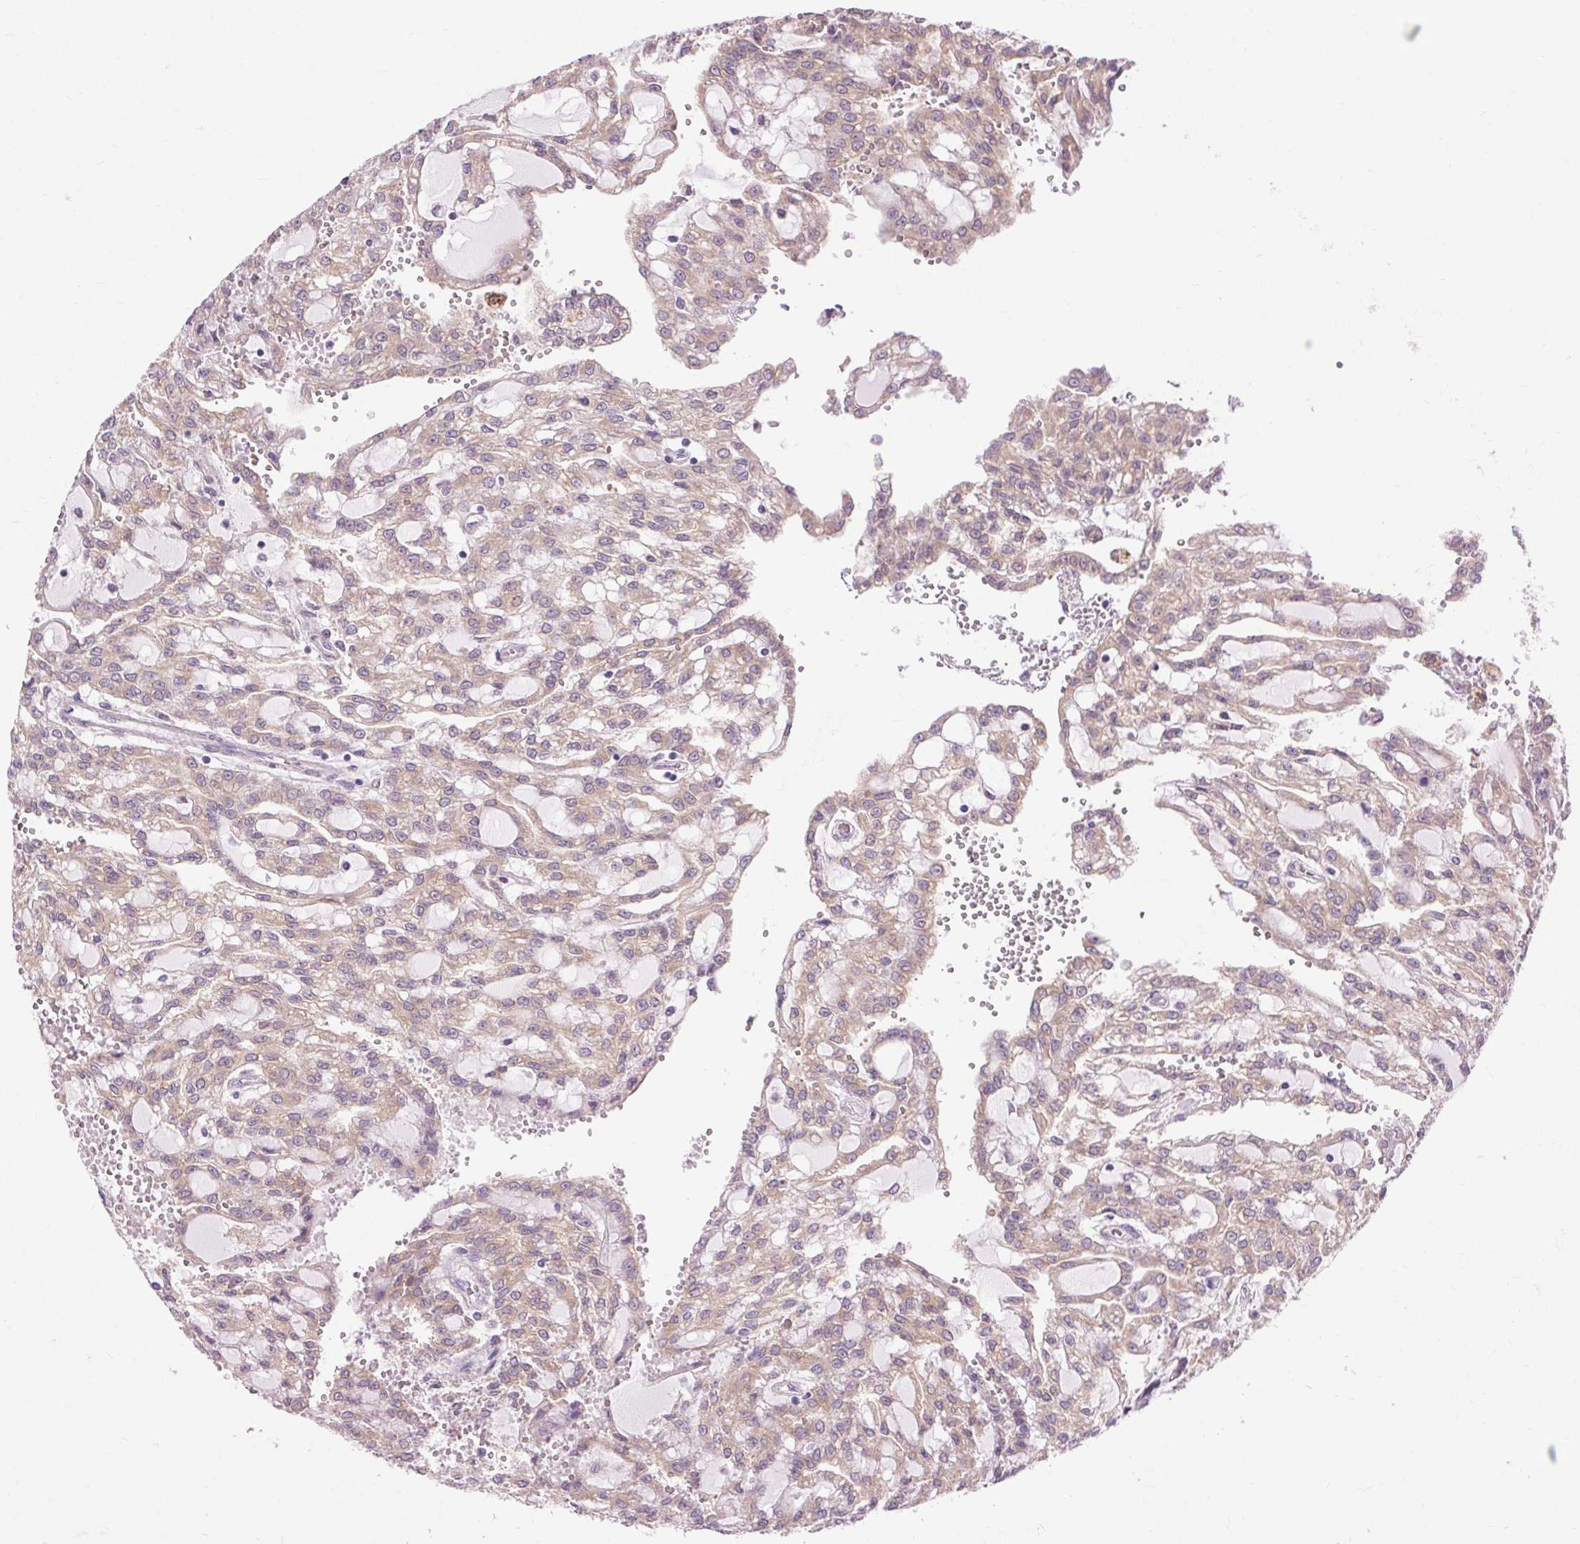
{"staining": {"intensity": "weak", "quantity": "25%-75%", "location": "cytoplasmic/membranous"}, "tissue": "renal cancer", "cell_type": "Tumor cells", "image_type": "cancer", "snomed": [{"axis": "morphology", "description": "Adenocarcinoma, NOS"}, {"axis": "topography", "description": "Kidney"}], "caption": "Immunohistochemistry (IHC) photomicrograph of adenocarcinoma (renal) stained for a protein (brown), which shows low levels of weak cytoplasmic/membranous staining in about 25%-75% of tumor cells.", "gene": "SOWAHC", "patient": {"sex": "male", "age": 63}}